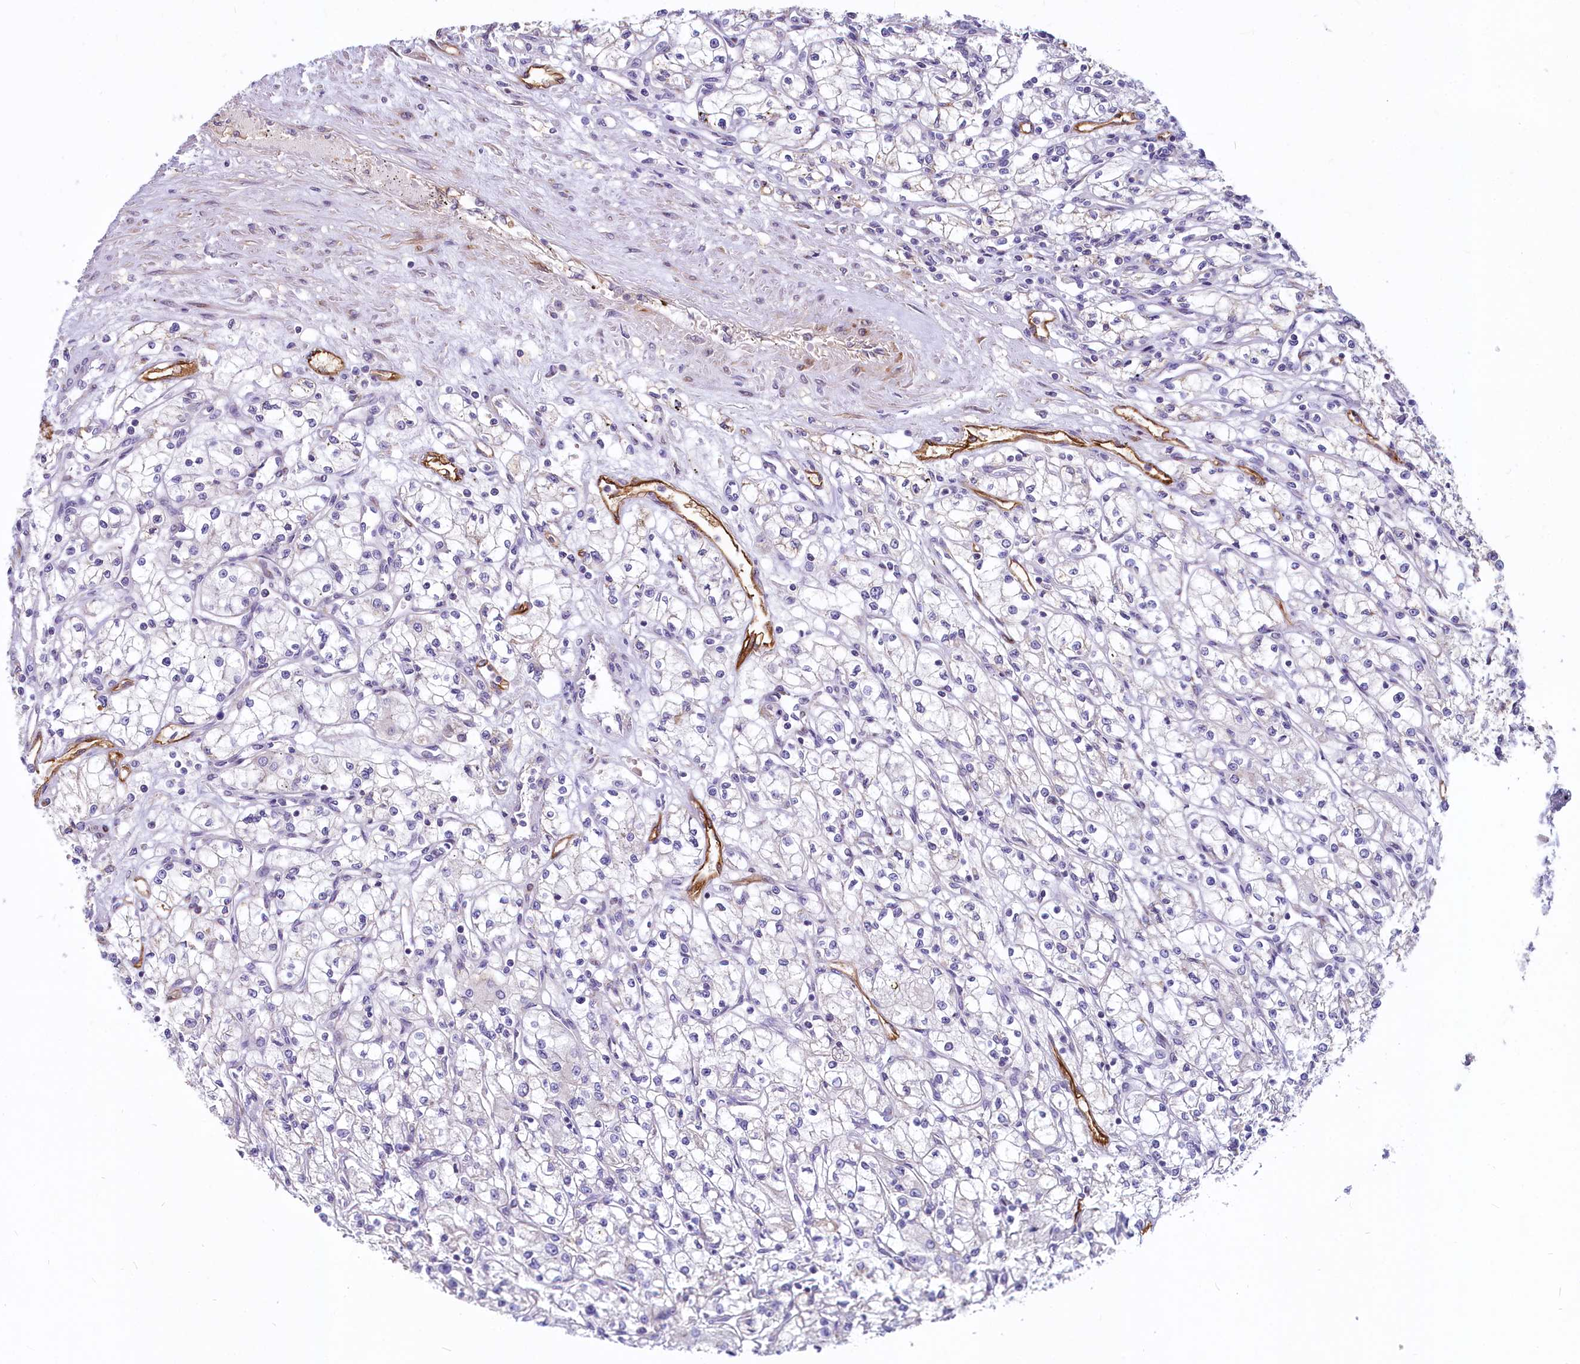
{"staining": {"intensity": "negative", "quantity": "none", "location": "none"}, "tissue": "renal cancer", "cell_type": "Tumor cells", "image_type": "cancer", "snomed": [{"axis": "morphology", "description": "Adenocarcinoma, NOS"}, {"axis": "topography", "description": "Kidney"}], "caption": "Immunohistochemistry (IHC) micrograph of renal cancer (adenocarcinoma) stained for a protein (brown), which exhibits no staining in tumor cells.", "gene": "PROCR", "patient": {"sex": "male", "age": 59}}